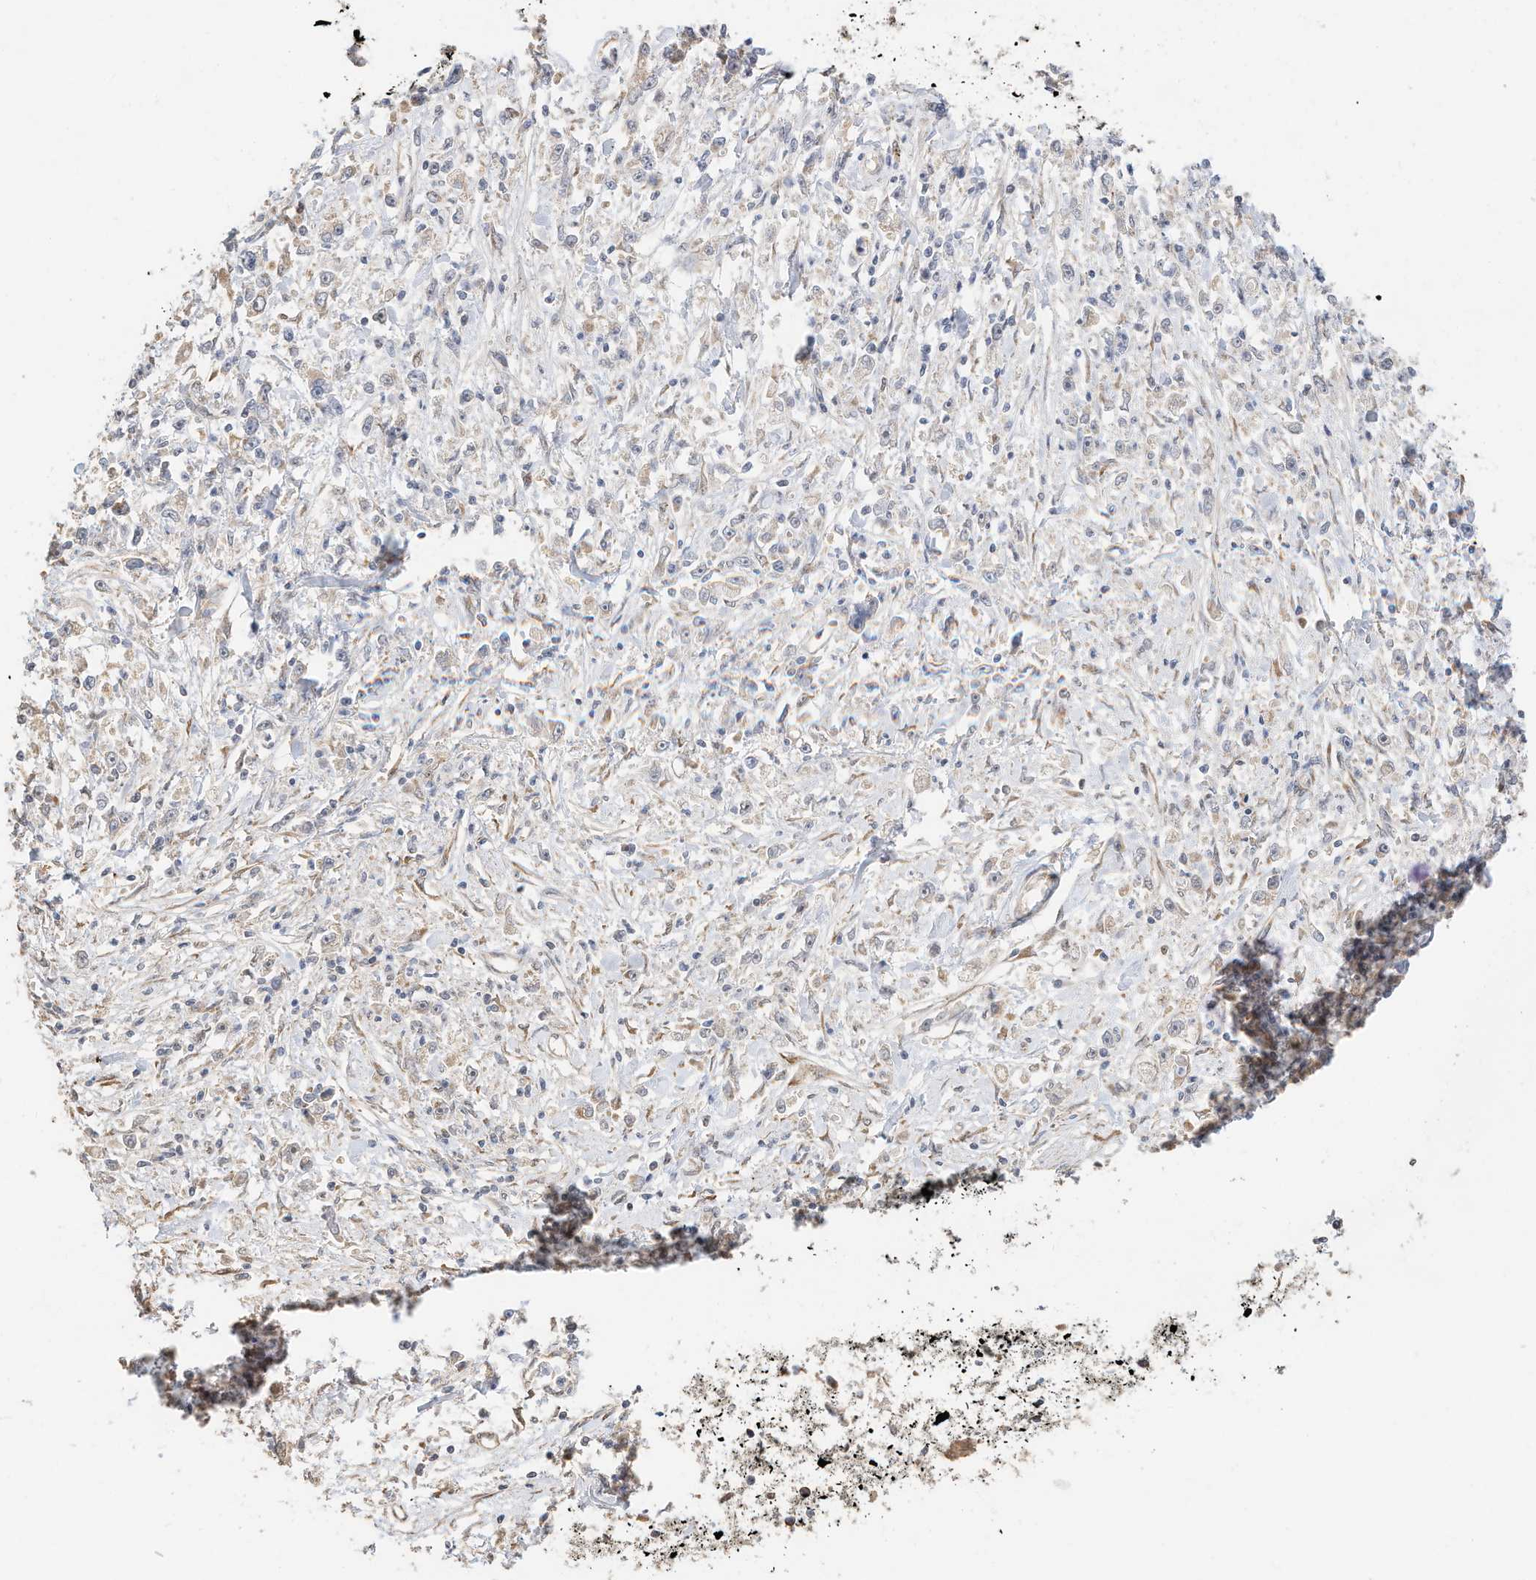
{"staining": {"intensity": "negative", "quantity": "none", "location": "none"}, "tissue": "stomach cancer", "cell_type": "Tumor cells", "image_type": "cancer", "snomed": [{"axis": "morphology", "description": "Adenocarcinoma, NOS"}, {"axis": "topography", "description": "Stomach"}], "caption": "IHC of stomach cancer (adenocarcinoma) reveals no expression in tumor cells.", "gene": "CAGE1", "patient": {"sex": "female", "age": 59}}